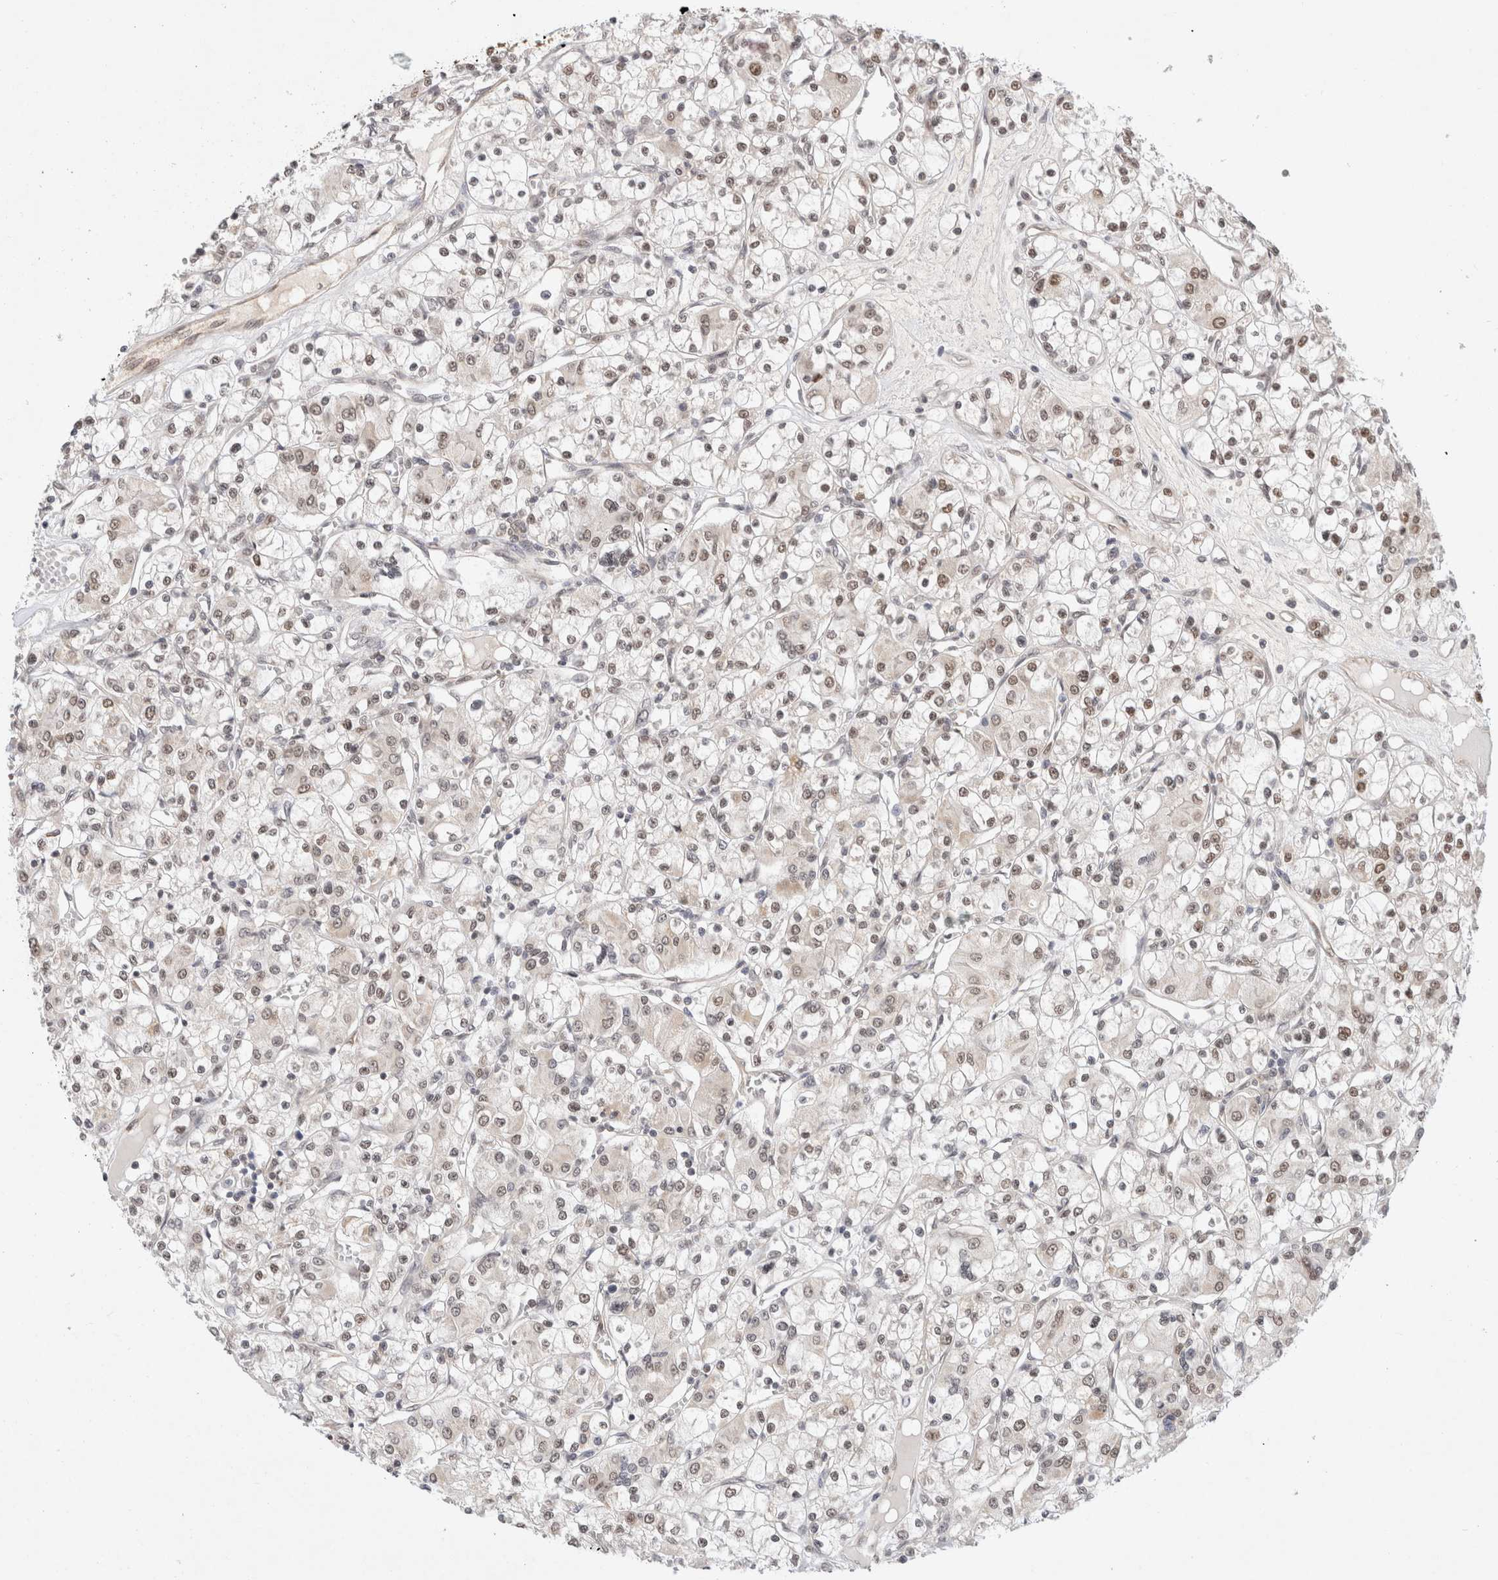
{"staining": {"intensity": "moderate", "quantity": "<25%", "location": "nuclear"}, "tissue": "renal cancer", "cell_type": "Tumor cells", "image_type": "cancer", "snomed": [{"axis": "morphology", "description": "Adenocarcinoma, NOS"}, {"axis": "topography", "description": "Kidney"}], "caption": "Immunohistochemical staining of renal cancer (adenocarcinoma) displays low levels of moderate nuclear staining in approximately <25% of tumor cells.", "gene": "GTF2I", "patient": {"sex": "female", "age": 59}}